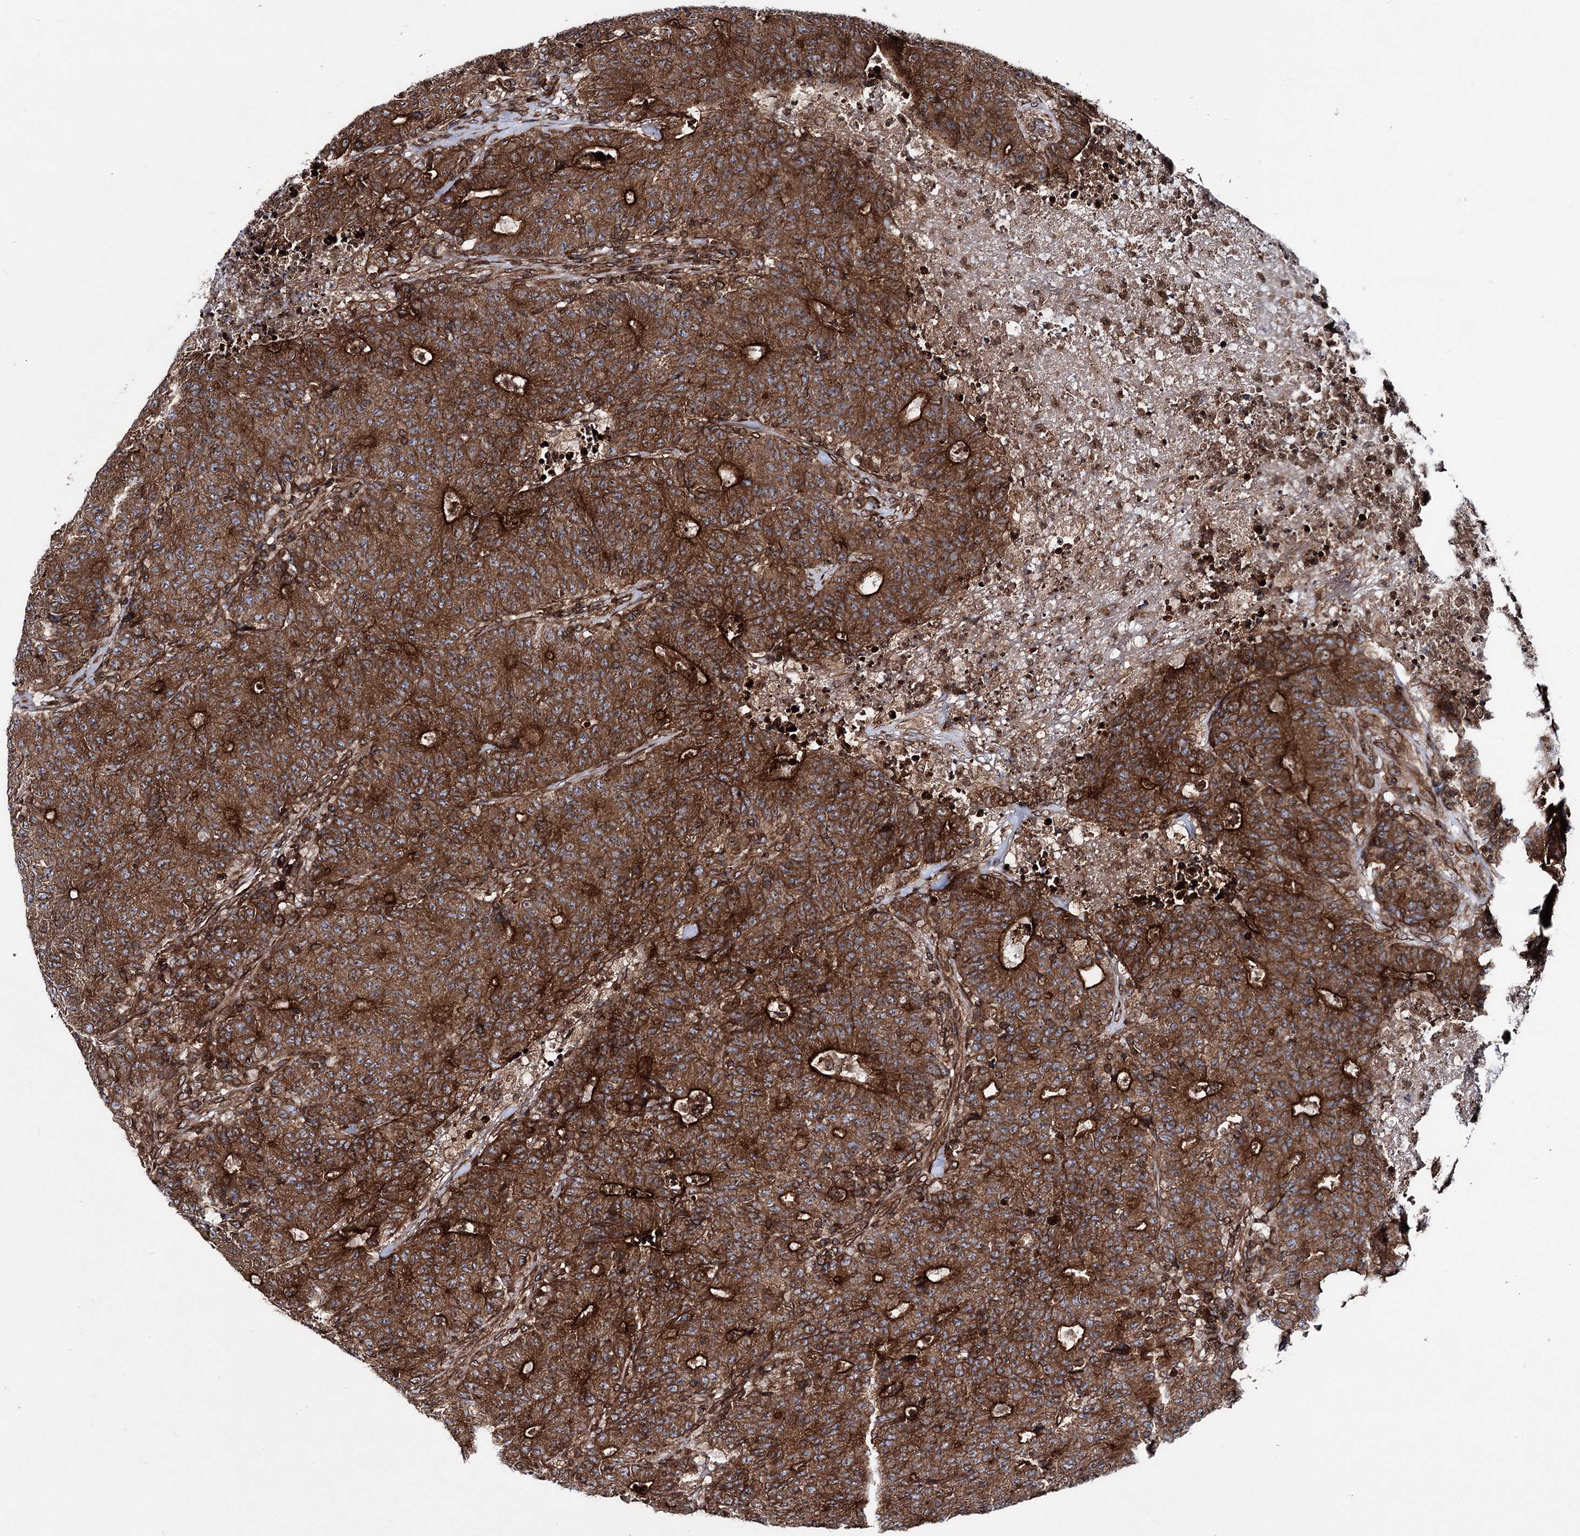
{"staining": {"intensity": "strong", "quantity": ">75%", "location": "cytoplasmic/membranous"}, "tissue": "colorectal cancer", "cell_type": "Tumor cells", "image_type": "cancer", "snomed": [{"axis": "morphology", "description": "Adenocarcinoma, NOS"}, {"axis": "topography", "description": "Colon"}], "caption": "About >75% of tumor cells in human colorectal adenocarcinoma demonstrate strong cytoplasmic/membranous protein positivity as visualized by brown immunohistochemical staining.", "gene": "FGFR1OP2", "patient": {"sex": "female", "age": 75}}